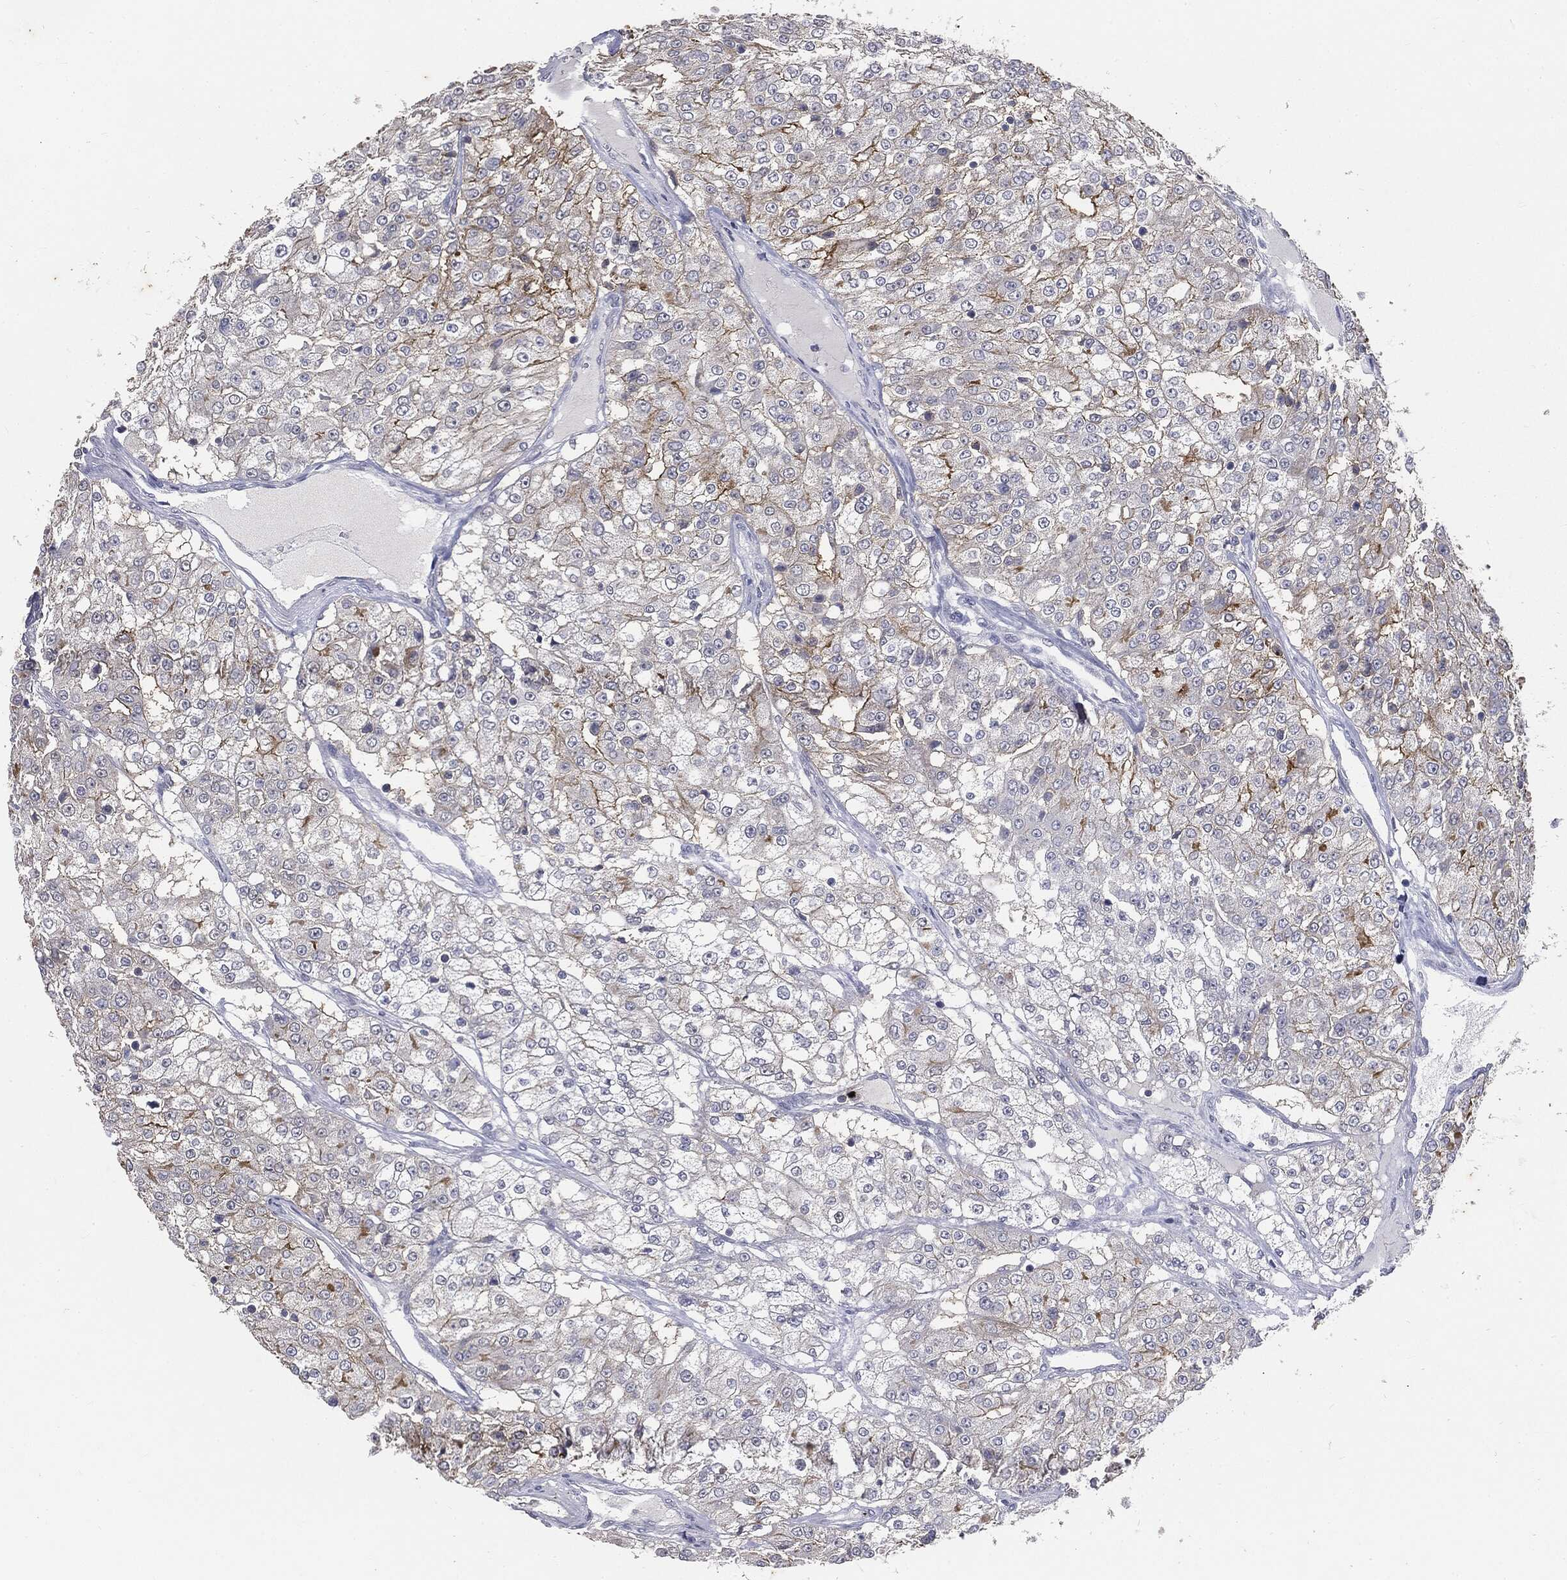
{"staining": {"intensity": "strong", "quantity": "<25%", "location": "cytoplasmic/membranous"}, "tissue": "renal cancer", "cell_type": "Tumor cells", "image_type": "cancer", "snomed": [{"axis": "morphology", "description": "Adenocarcinoma, NOS"}, {"axis": "topography", "description": "Kidney"}], "caption": "The immunohistochemical stain highlights strong cytoplasmic/membranous staining in tumor cells of renal cancer tissue.", "gene": "SLC2A2", "patient": {"sex": "female", "age": 63}}